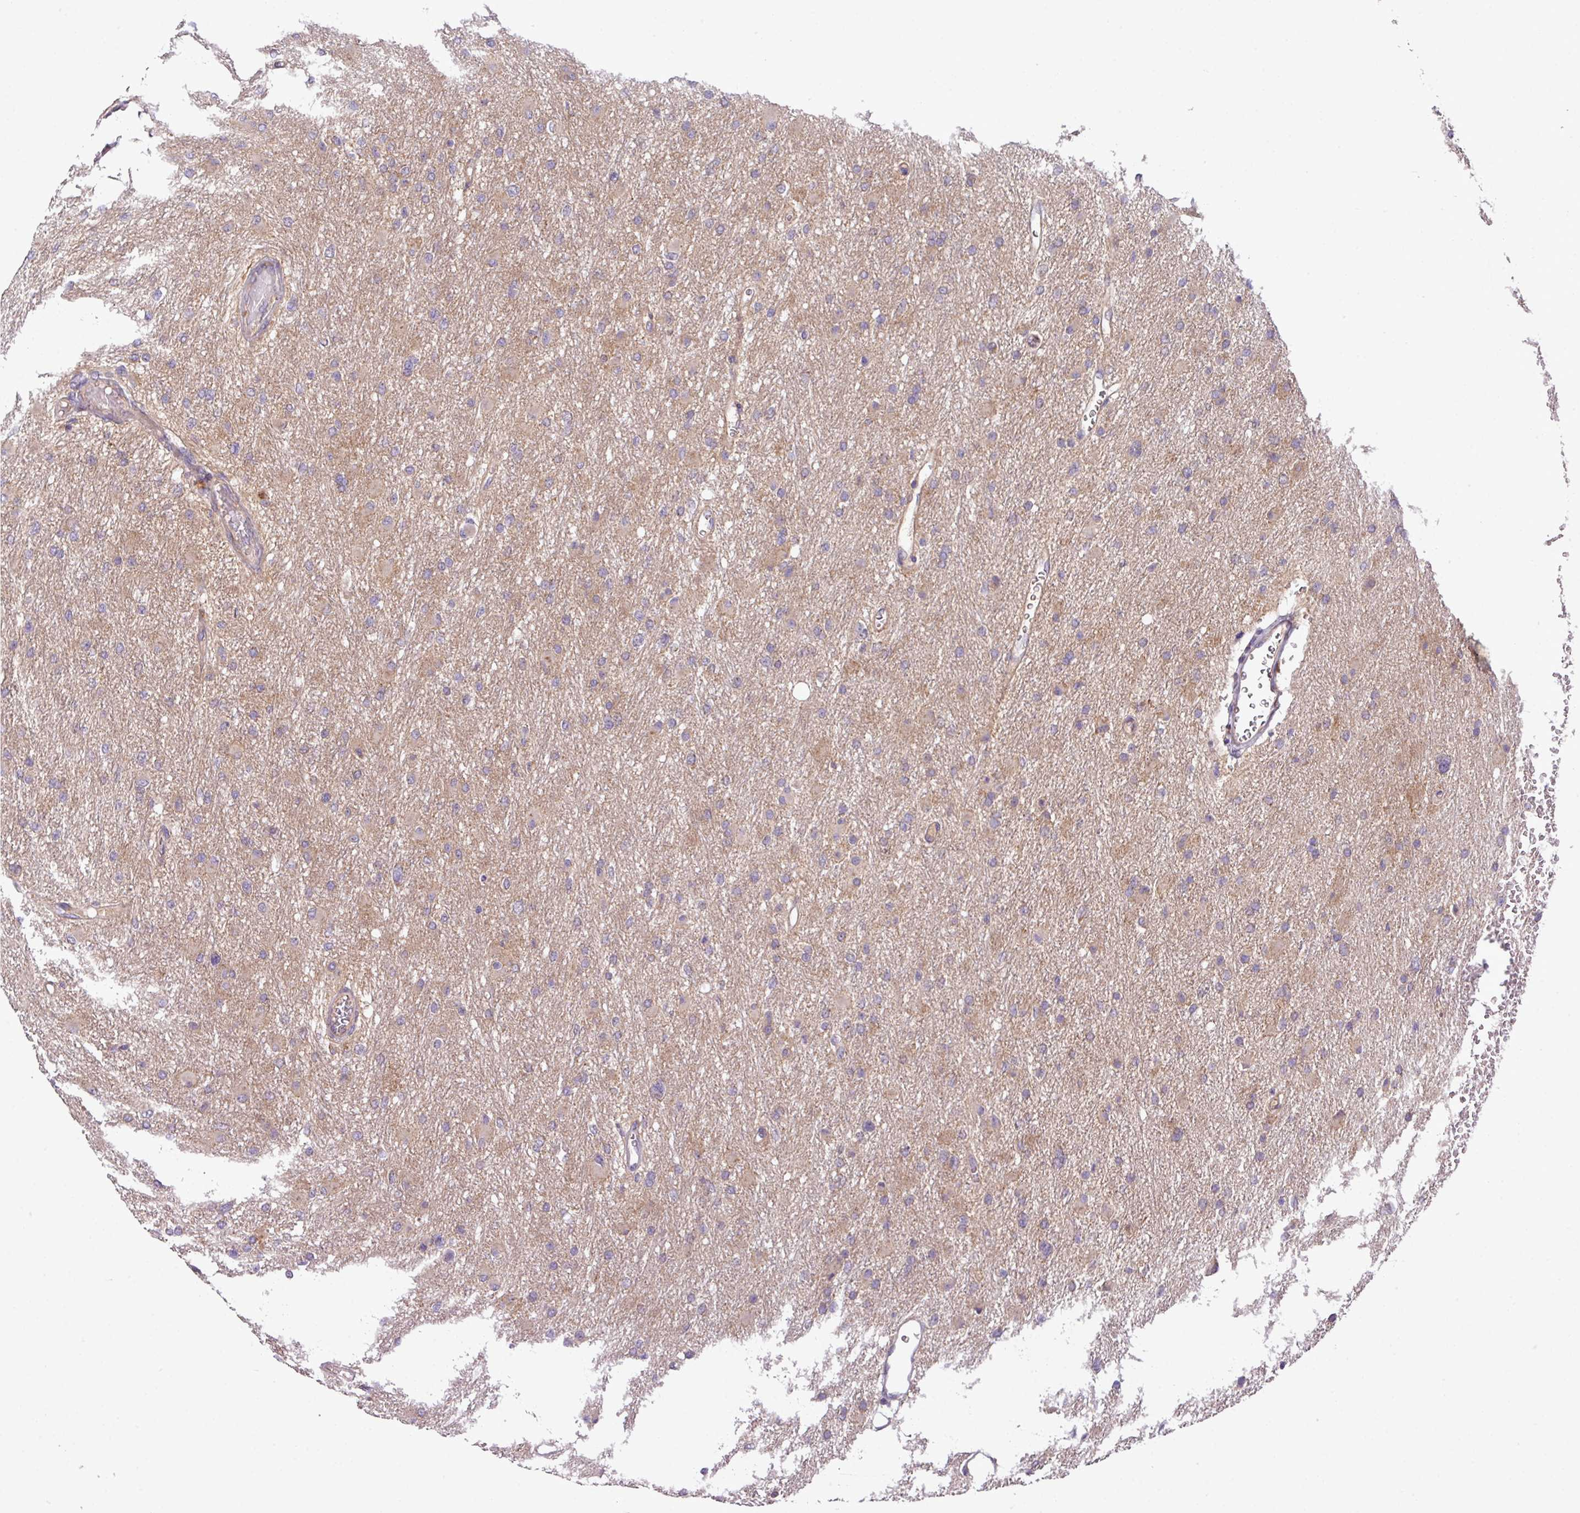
{"staining": {"intensity": "weak", "quantity": "25%-75%", "location": "cytoplasmic/membranous"}, "tissue": "glioma", "cell_type": "Tumor cells", "image_type": "cancer", "snomed": [{"axis": "morphology", "description": "Glioma, malignant, High grade"}, {"axis": "topography", "description": "Cerebral cortex"}], "caption": "A micrograph of human malignant glioma (high-grade) stained for a protein shows weak cytoplasmic/membranous brown staining in tumor cells.", "gene": "XIAP", "patient": {"sex": "female", "age": 36}}